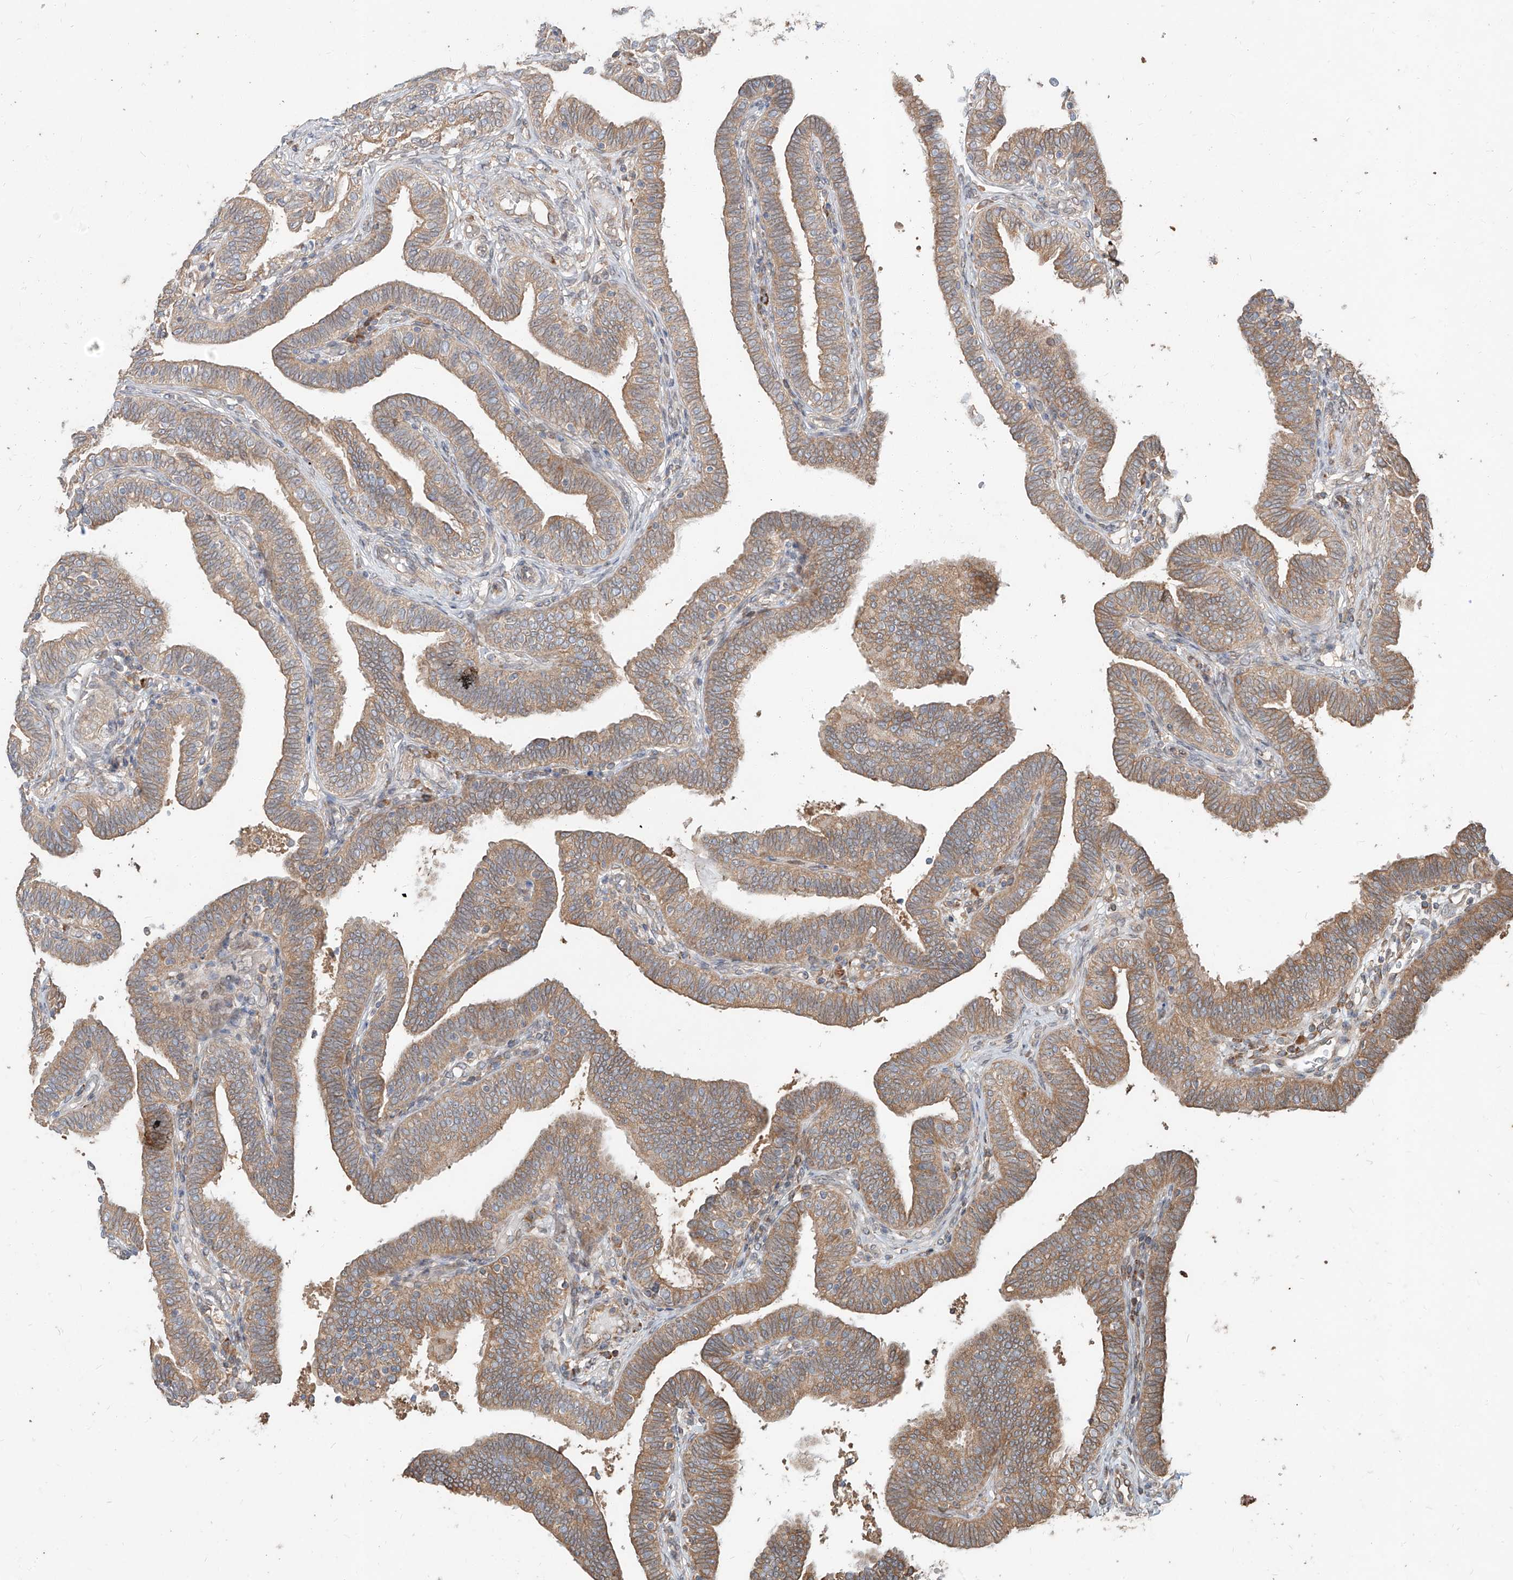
{"staining": {"intensity": "moderate", "quantity": ">75%", "location": "cytoplasmic/membranous"}, "tissue": "fallopian tube", "cell_type": "Glandular cells", "image_type": "normal", "snomed": [{"axis": "morphology", "description": "Normal tissue, NOS"}, {"axis": "topography", "description": "Fallopian tube"}], "caption": "High-power microscopy captured an immunohistochemistry photomicrograph of normal fallopian tube, revealing moderate cytoplasmic/membranous expression in about >75% of glandular cells.", "gene": "STX19", "patient": {"sex": "female", "age": 39}}